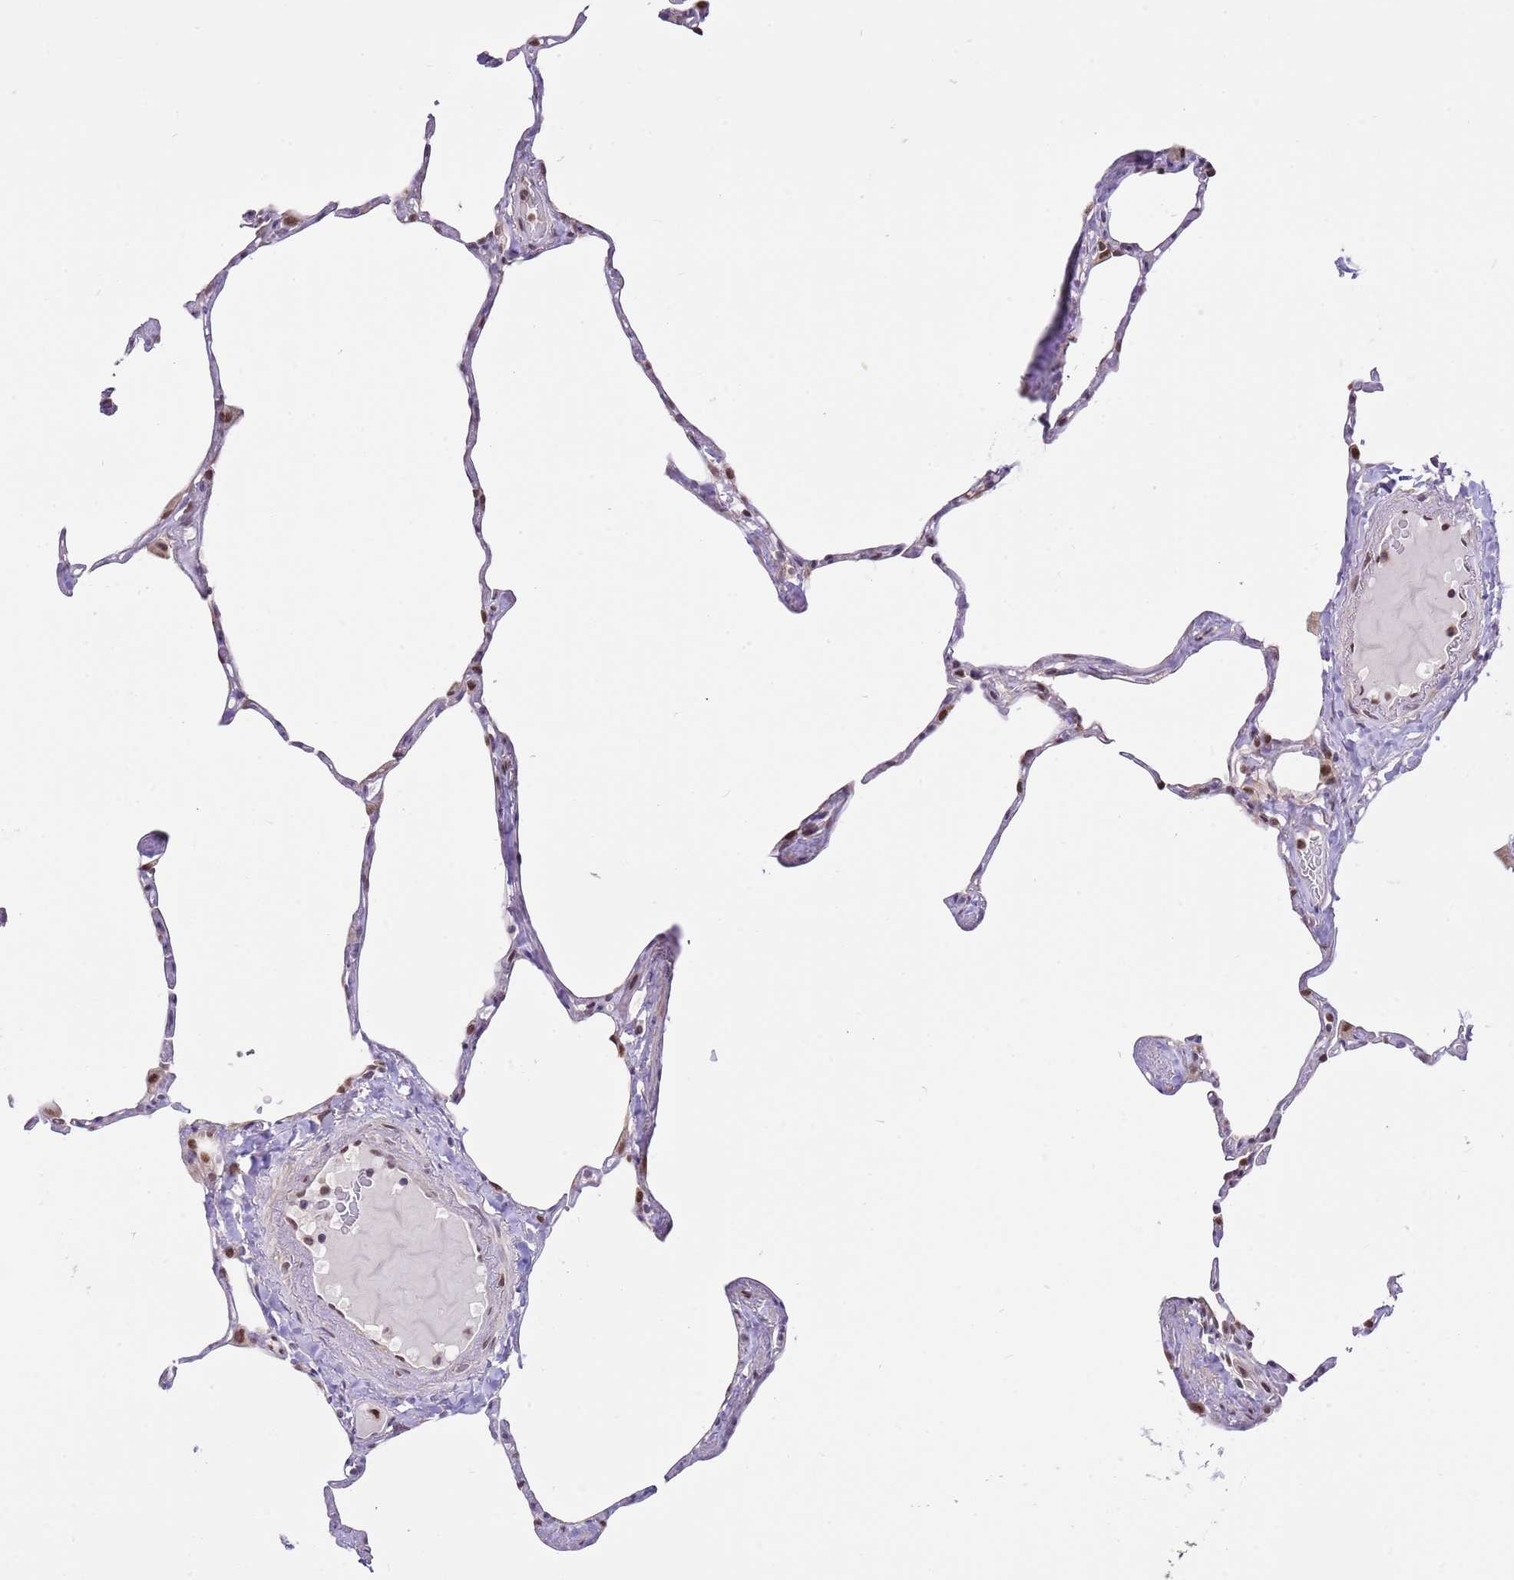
{"staining": {"intensity": "moderate", "quantity": "<25%", "location": "nuclear"}, "tissue": "lung", "cell_type": "Alveolar cells", "image_type": "normal", "snomed": [{"axis": "morphology", "description": "Normal tissue, NOS"}, {"axis": "topography", "description": "Lung"}], "caption": "Immunohistochemistry histopathology image of unremarkable lung: human lung stained using immunohistochemistry demonstrates low levels of moderate protein expression localized specifically in the nuclear of alveolar cells, appearing as a nuclear brown color.", "gene": "RFK", "patient": {"sex": "male", "age": 65}}